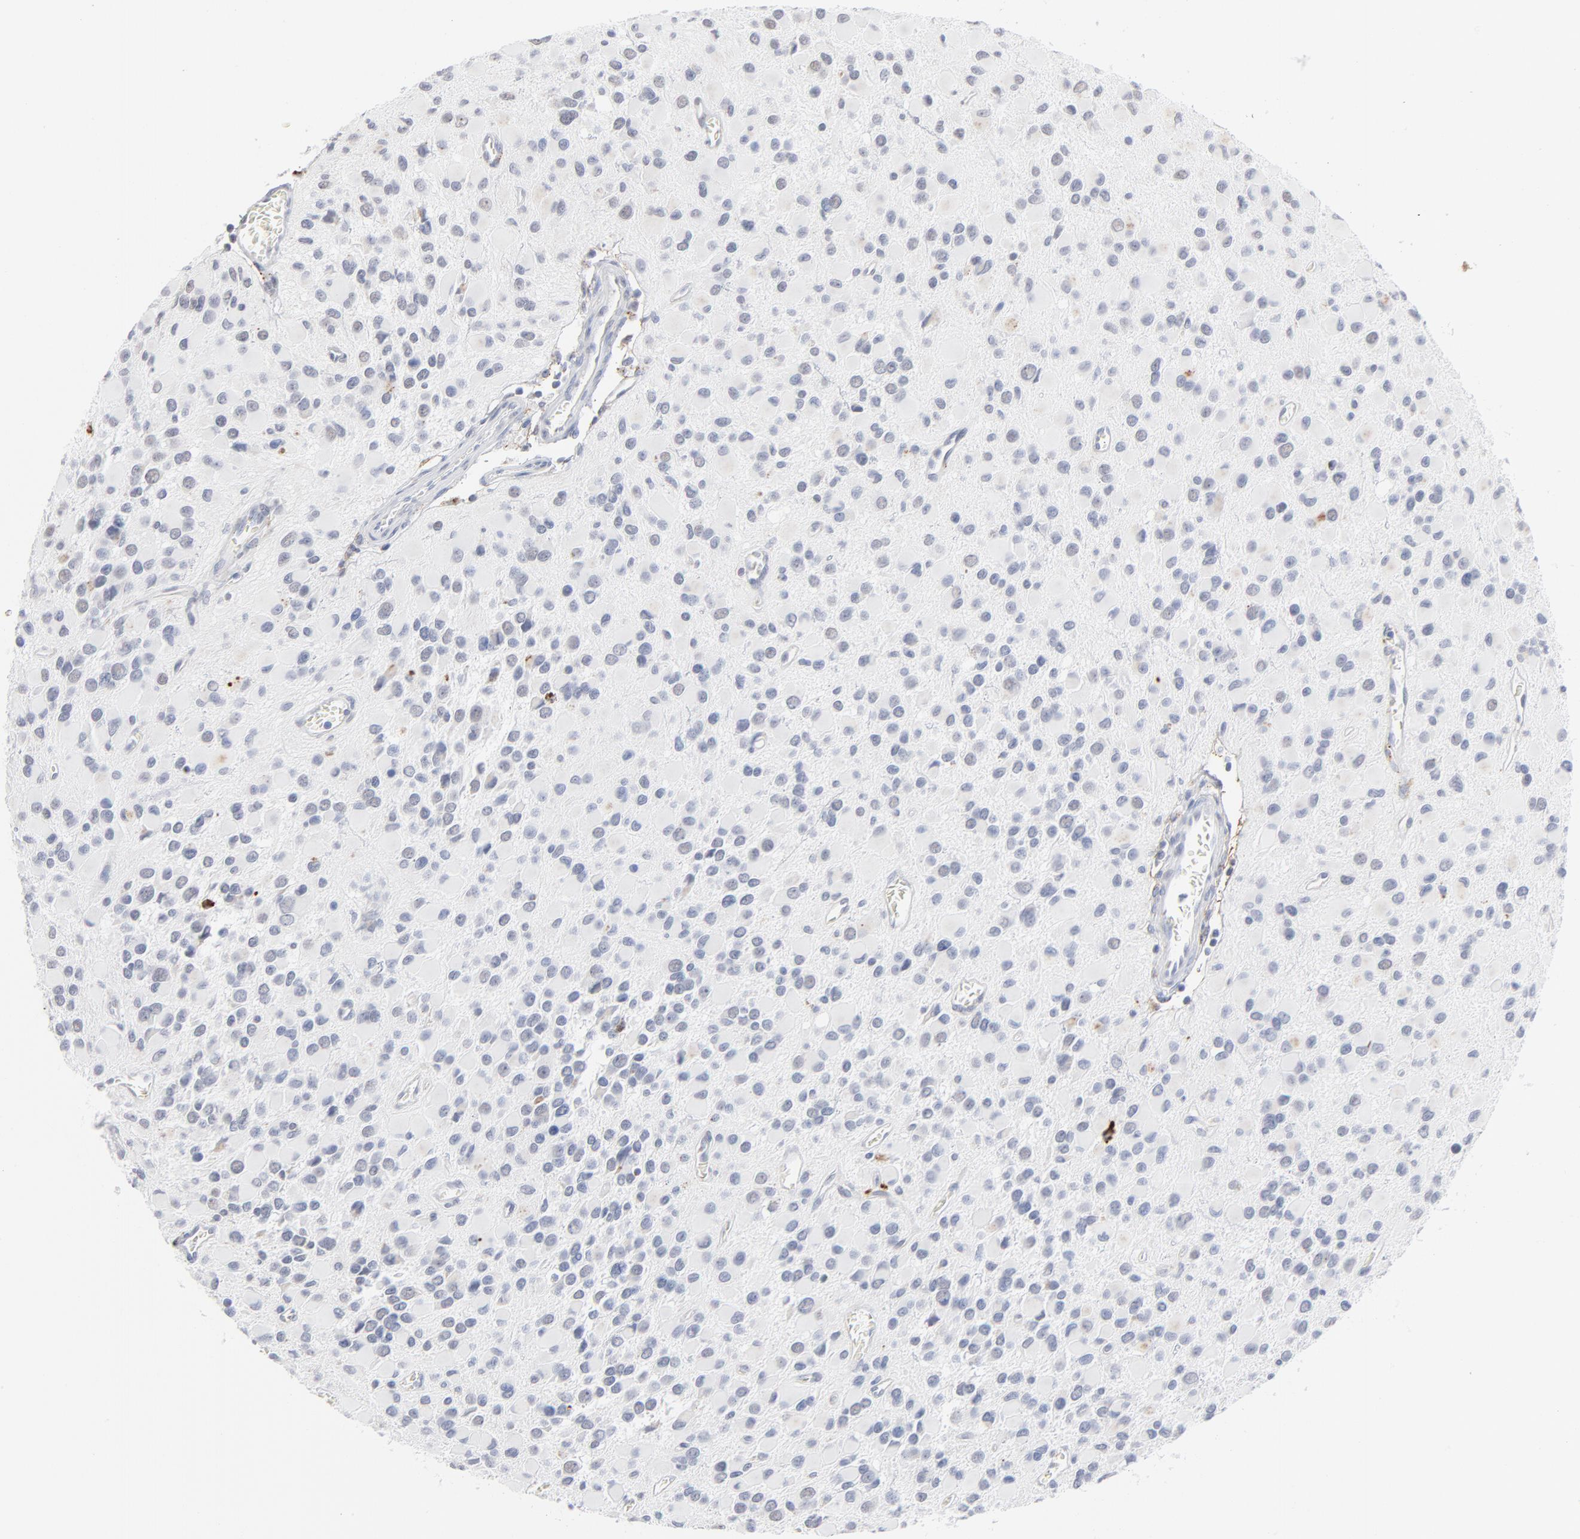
{"staining": {"intensity": "negative", "quantity": "none", "location": "none"}, "tissue": "glioma", "cell_type": "Tumor cells", "image_type": "cancer", "snomed": [{"axis": "morphology", "description": "Glioma, malignant, Low grade"}, {"axis": "topography", "description": "Brain"}], "caption": "IHC of malignant low-grade glioma exhibits no positivity in tumor cells.", "gene": "LTBP2", "patient": {"sex": "male", "age": 42}}